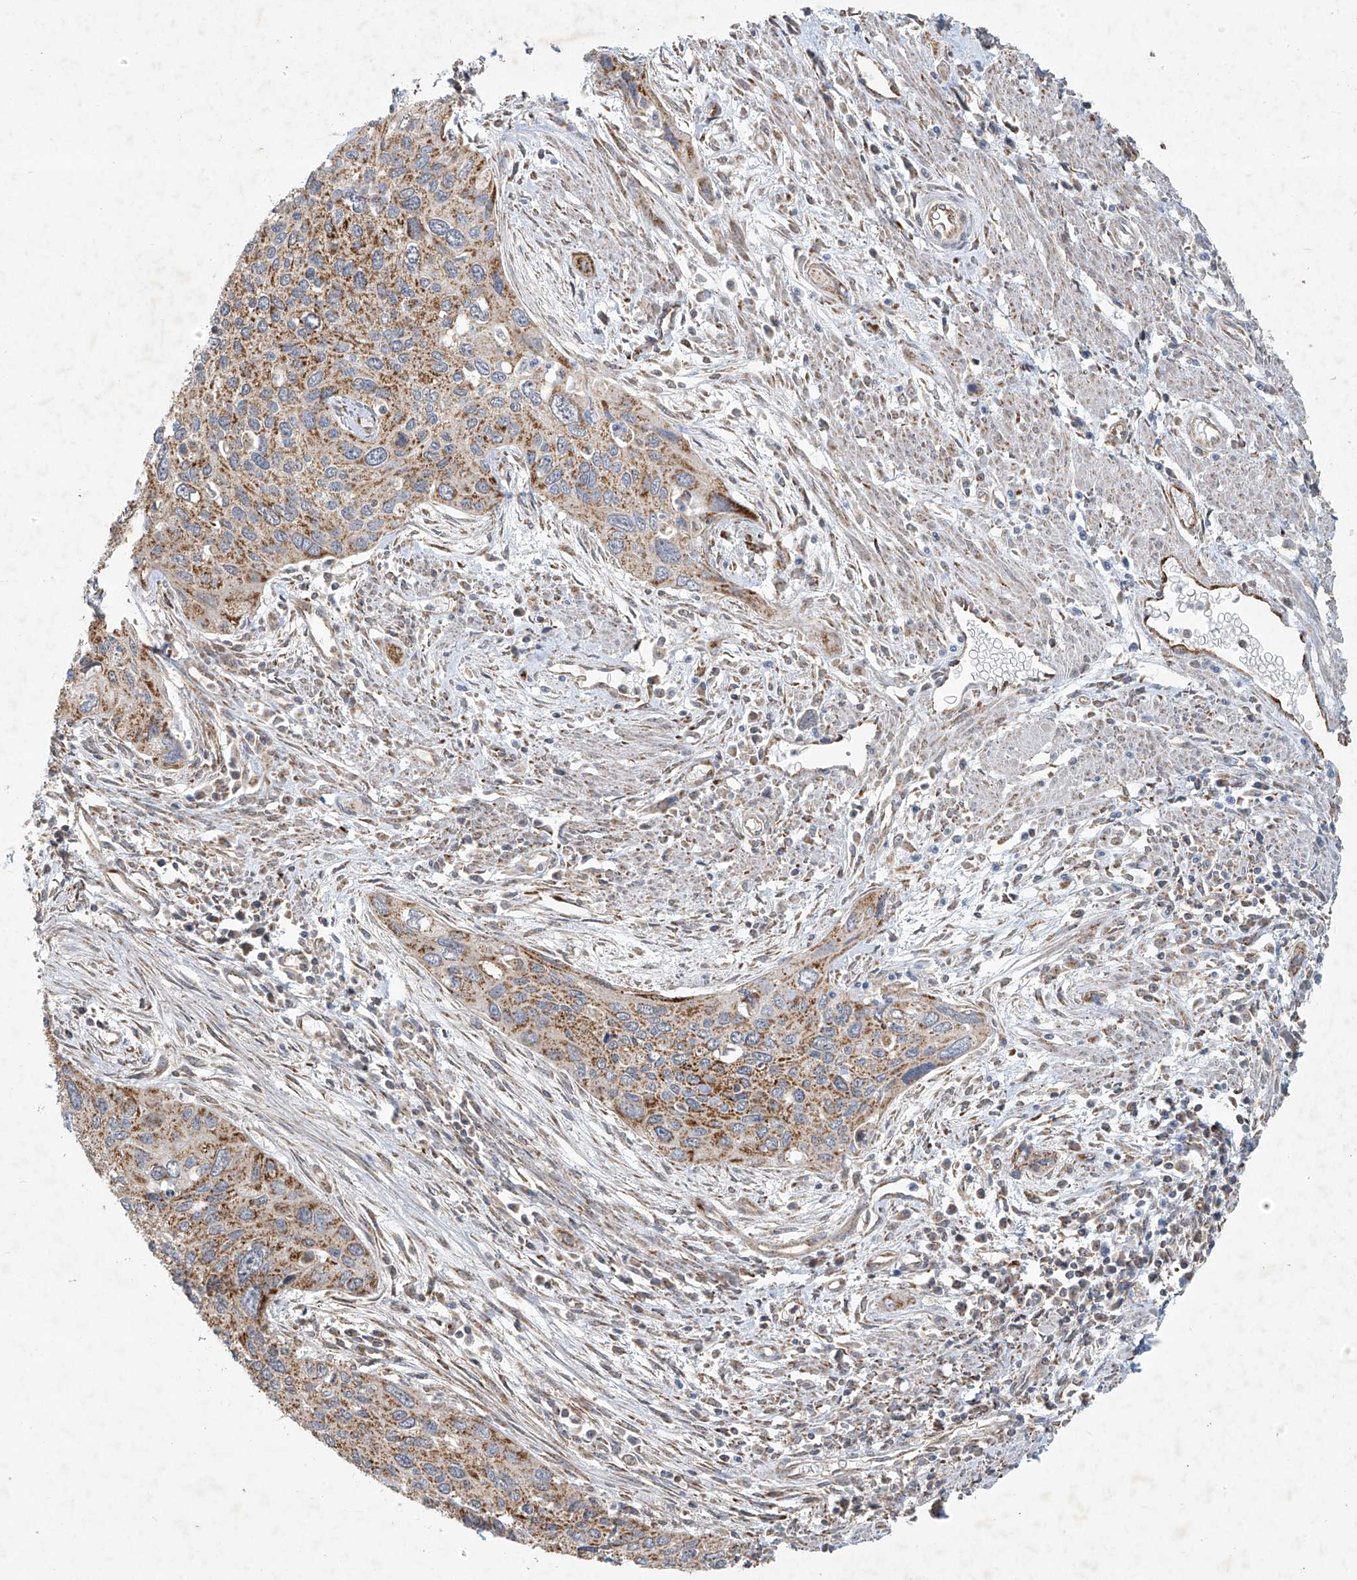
{"staining": {"intensity": "moderate", "quantity": ">75%", "location": "cytoplasmic/membranous"}, "tissue": "cervical cancer", "cell_type": "Tumor cells", "image_type": "cancer", "snomed": [{"axis": "morphology", "description": "Squamous cell carcinoma, NOS"}, {"axis": "topography", "description": "Cervix"}], "caption": "The micrograph demonstrates a brown stain indicating the presence of a protein in the cytoplasmic/membranous of tumor cells in squamous cell carcinoma (cervical).", "gene": "UQCC1", "patient": {"sex": "female", "age": 55}}